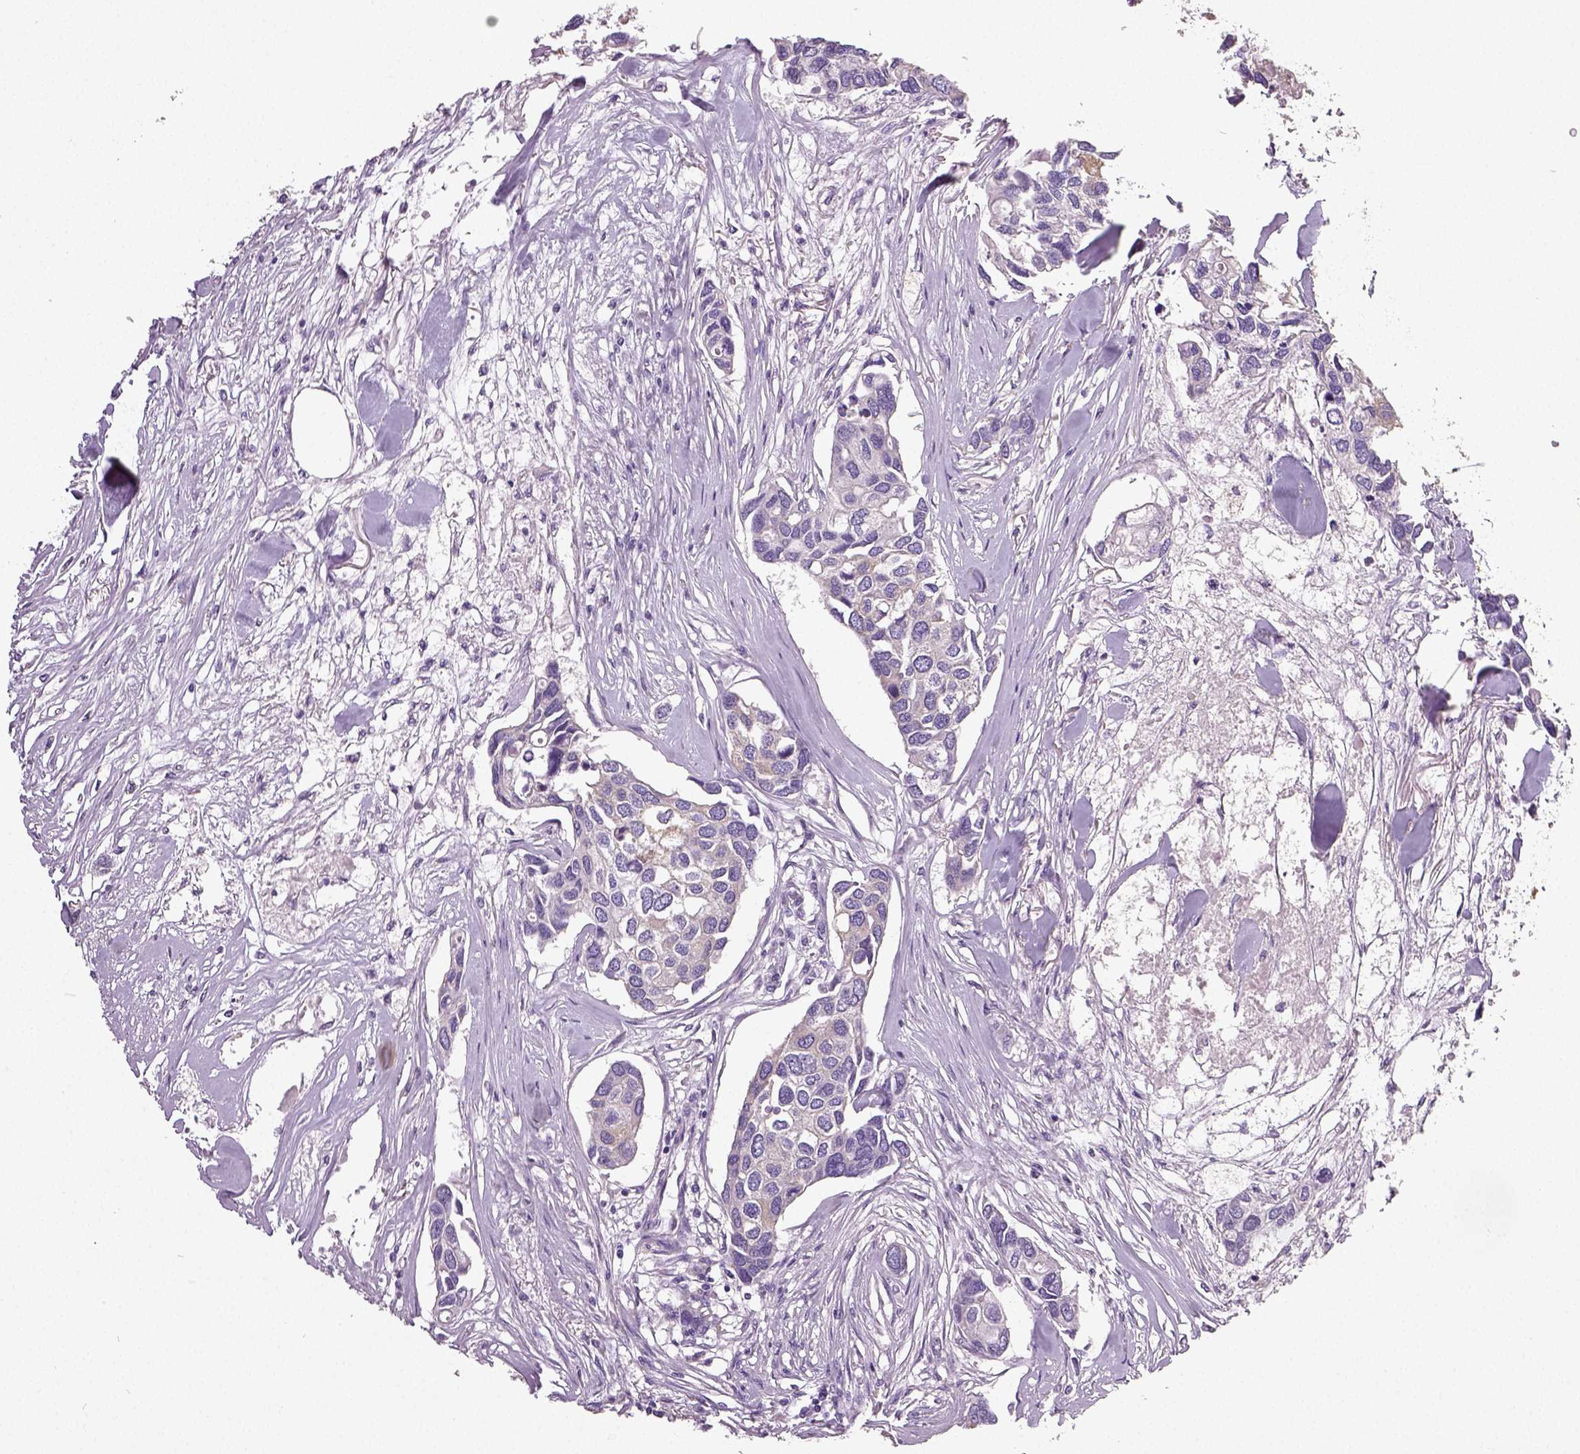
{"staining": {"intensity": "negative", "quantity": "none", "location": "none"}, "tissue": "breast cancer", "cell_type": "Tumor cells", "image_type": "cancer", "snomed": [{"axis": "morphology", "description": "Duct carcinoma"}, {"axis": "topography", "description": "Breast"}], "caption": "Immunohistochemistry image of neoplastic tissue: human breast cancer (infiltrating ductal carcinoma) stained with DAB (3,3'-diaminobenzidine) exhibits no significant protein positivity in tumor cells.", "gene": "NECAB2", "patient": {"sex": "female", "age": 83}}